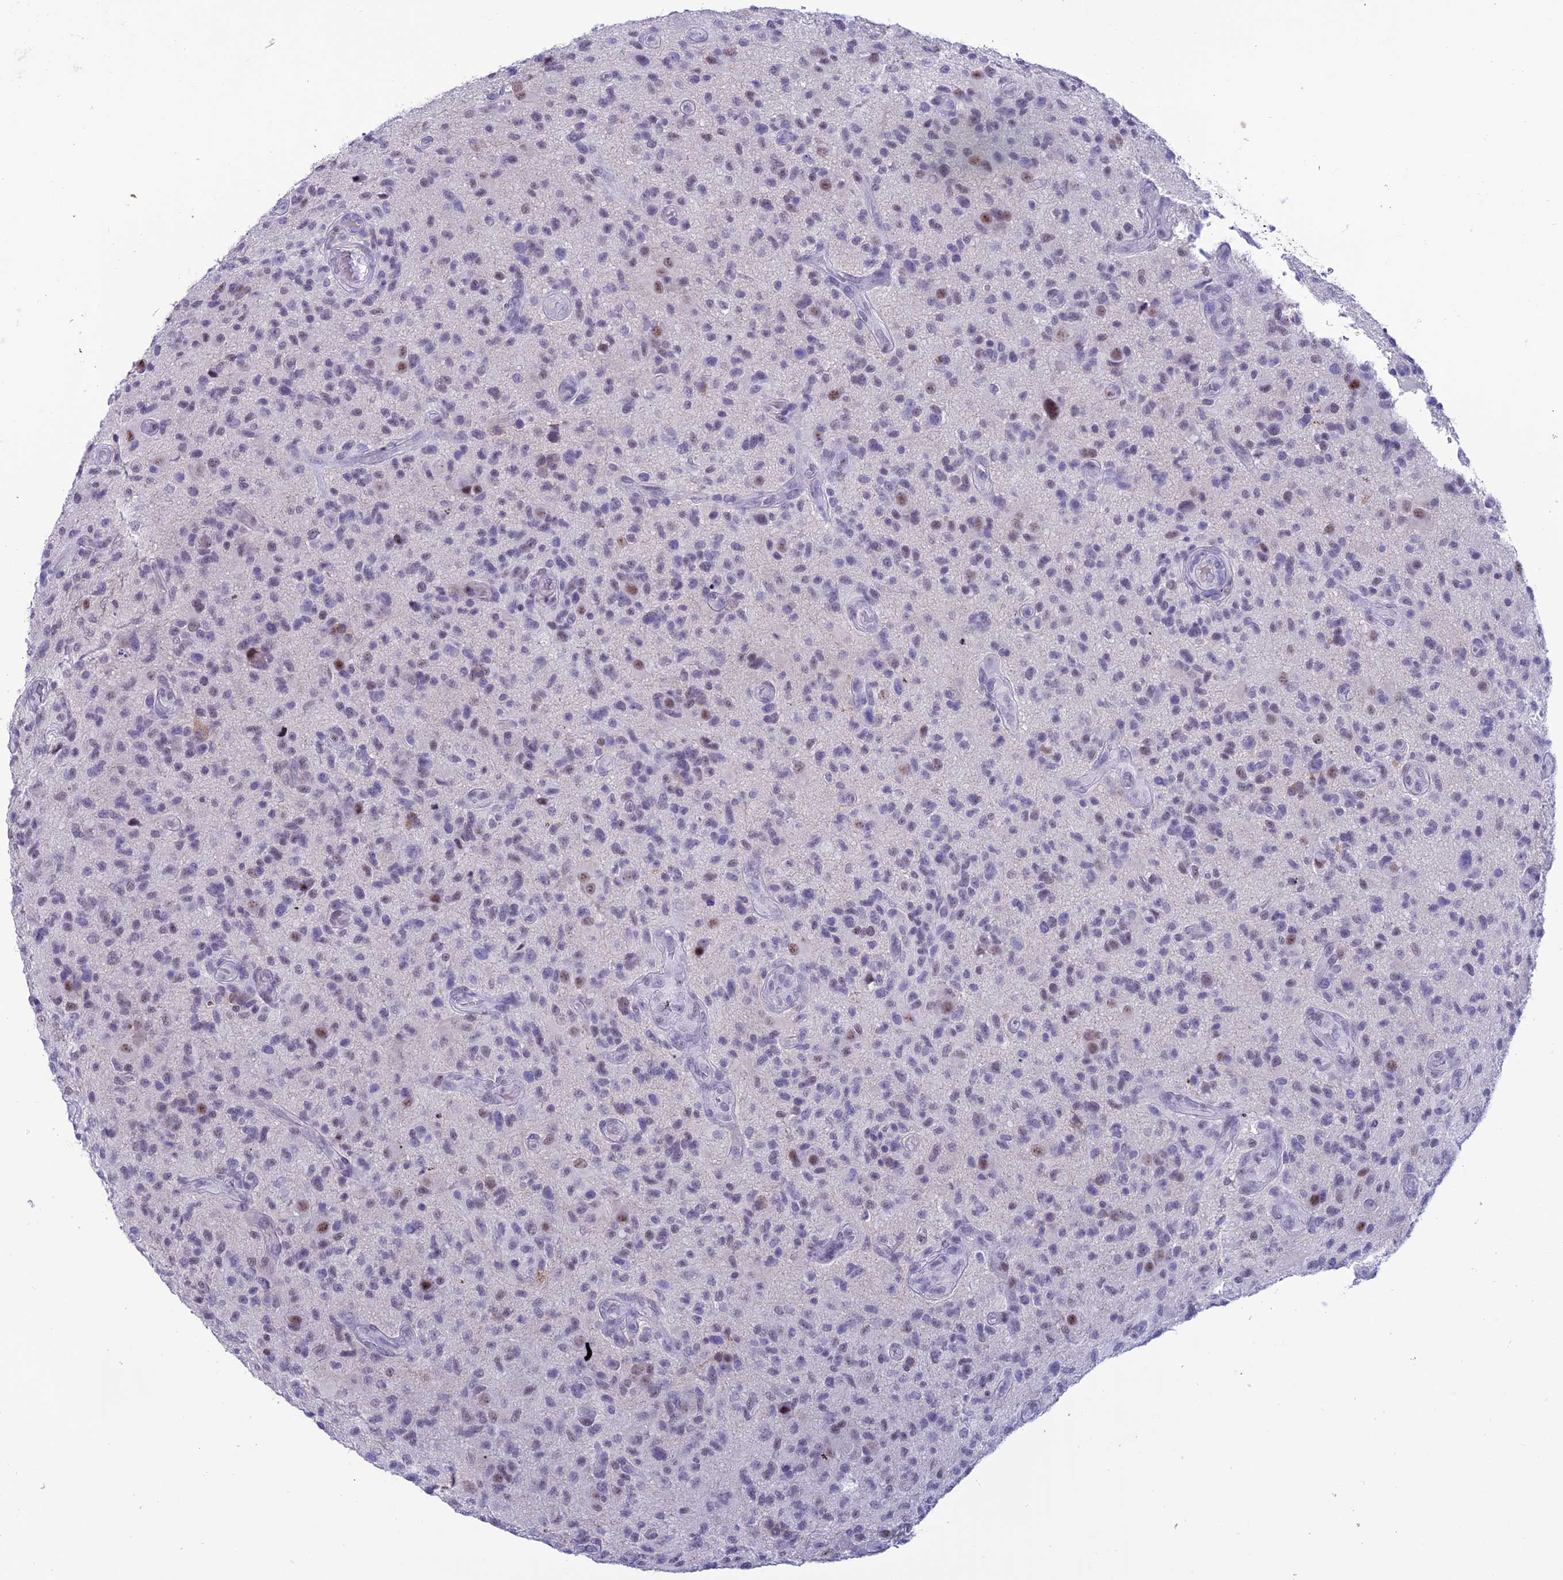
{"staining": {"intensity": "moderate", "quantity": "<25%", "location": "nuclear"}, "tissue": "glioma", "cell_type": "Tumor cells", "image_type": "cancer", "snomed": [{"axis": "morphology", "description": "Glioma, malignant, High grade"}, {"axis": "topography", "description": "Brain"}], "caption": "This image exhibits glioma stained with IHC to label a protein in brown. The nuclear of tumor cells show moderate positivity for the protein. Nuclei are counter-stained blue.", "gene": "MFSD2B", "patient": {"sex": "male", "age": 47}}